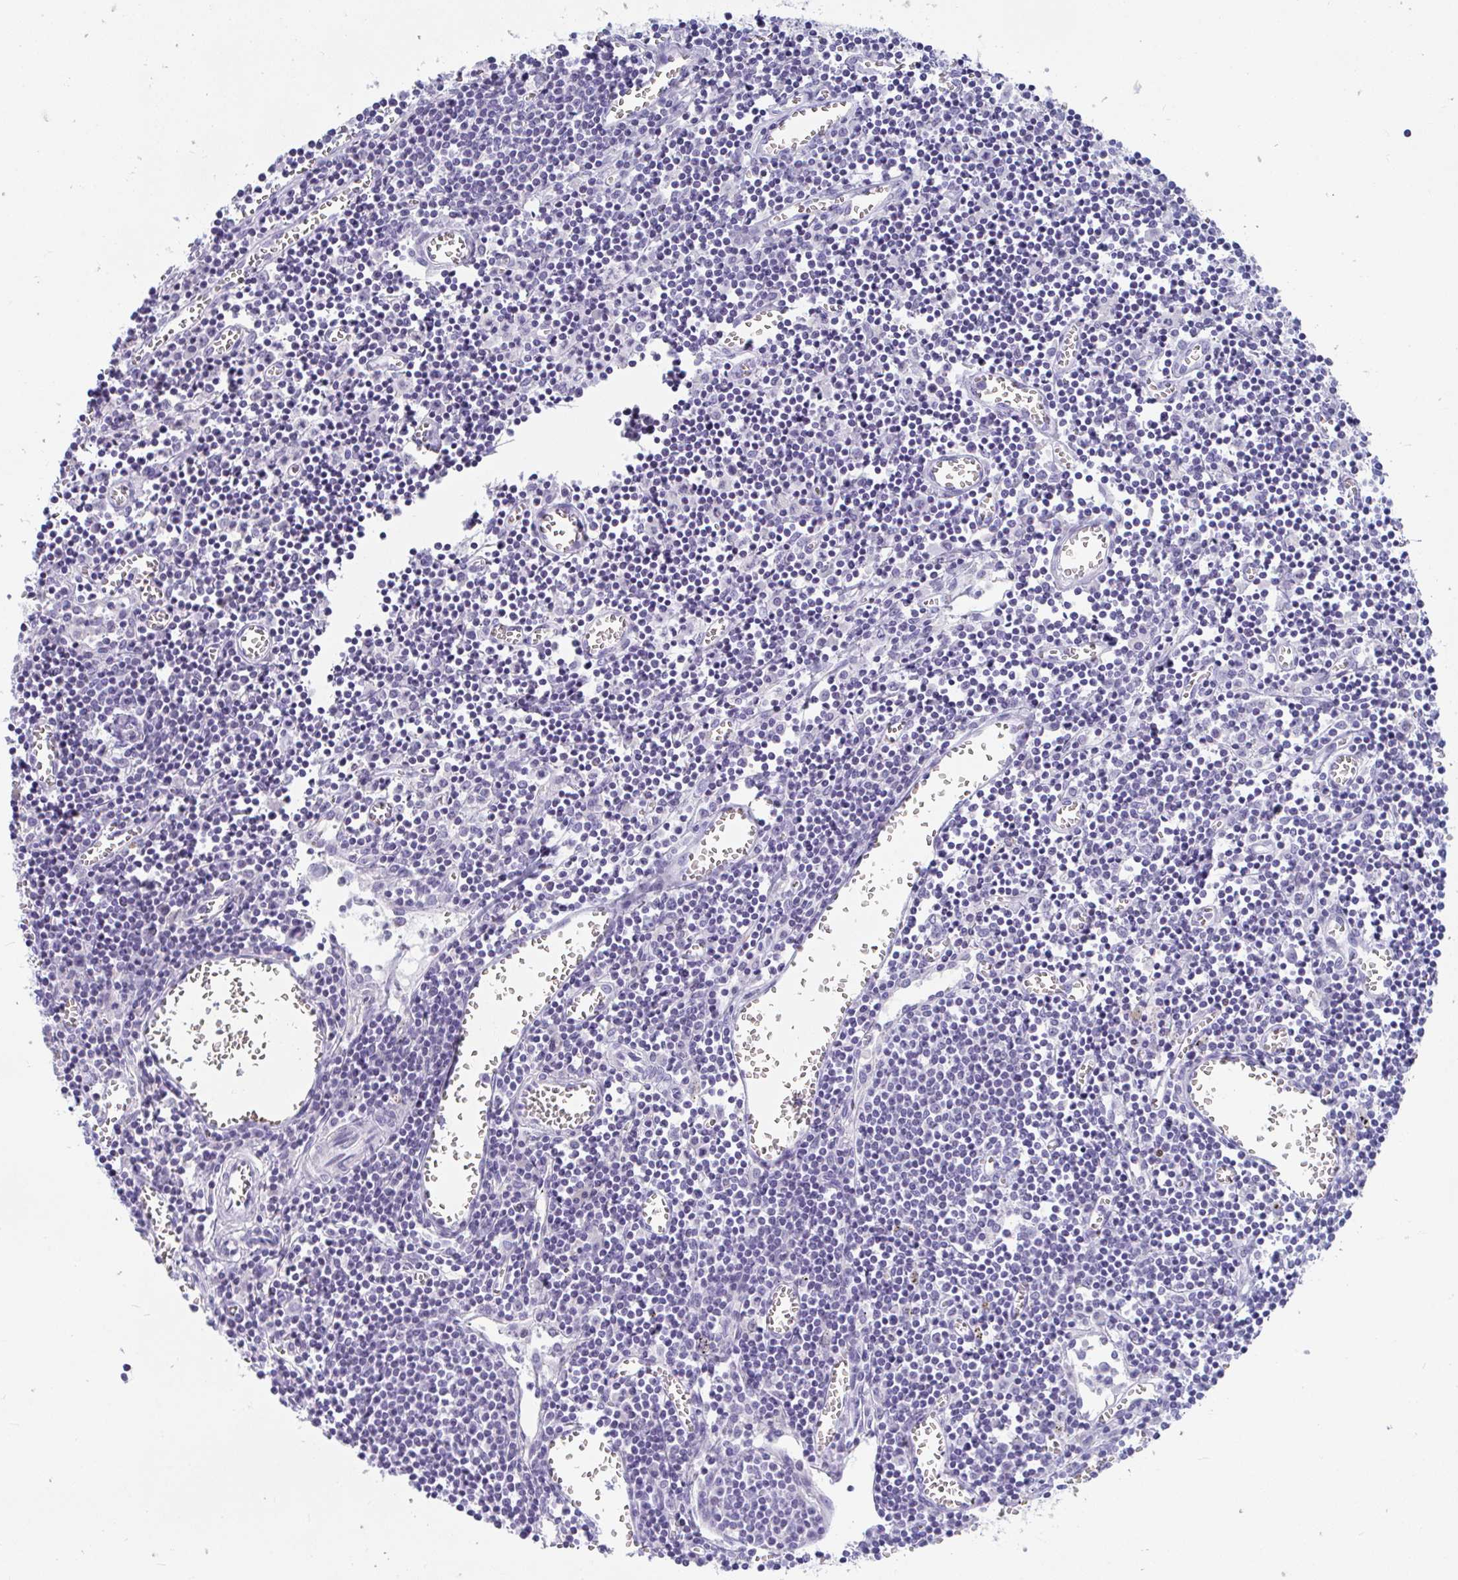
{"staining": {"intensity": "negative", "quantity": "none", "location": "none"}, "tissue": "lymph node", "cell_type": "Germinal center cells", "image_type": "normal", "snomed": [{"axis": "morphology", "description": "Normal tissue, NOS"}, {"axis": "topography", "description": "Lymph node"}], "caption": "This histopathology image is of benign lymph node stained with immunohistochemistry (IHC) to label a protein in brown with the nuclei are counter-stained blue. There is no staining in germinal center cells.", "gene": "TTC30A", "patient": {"sex": "male", "age": 66}}